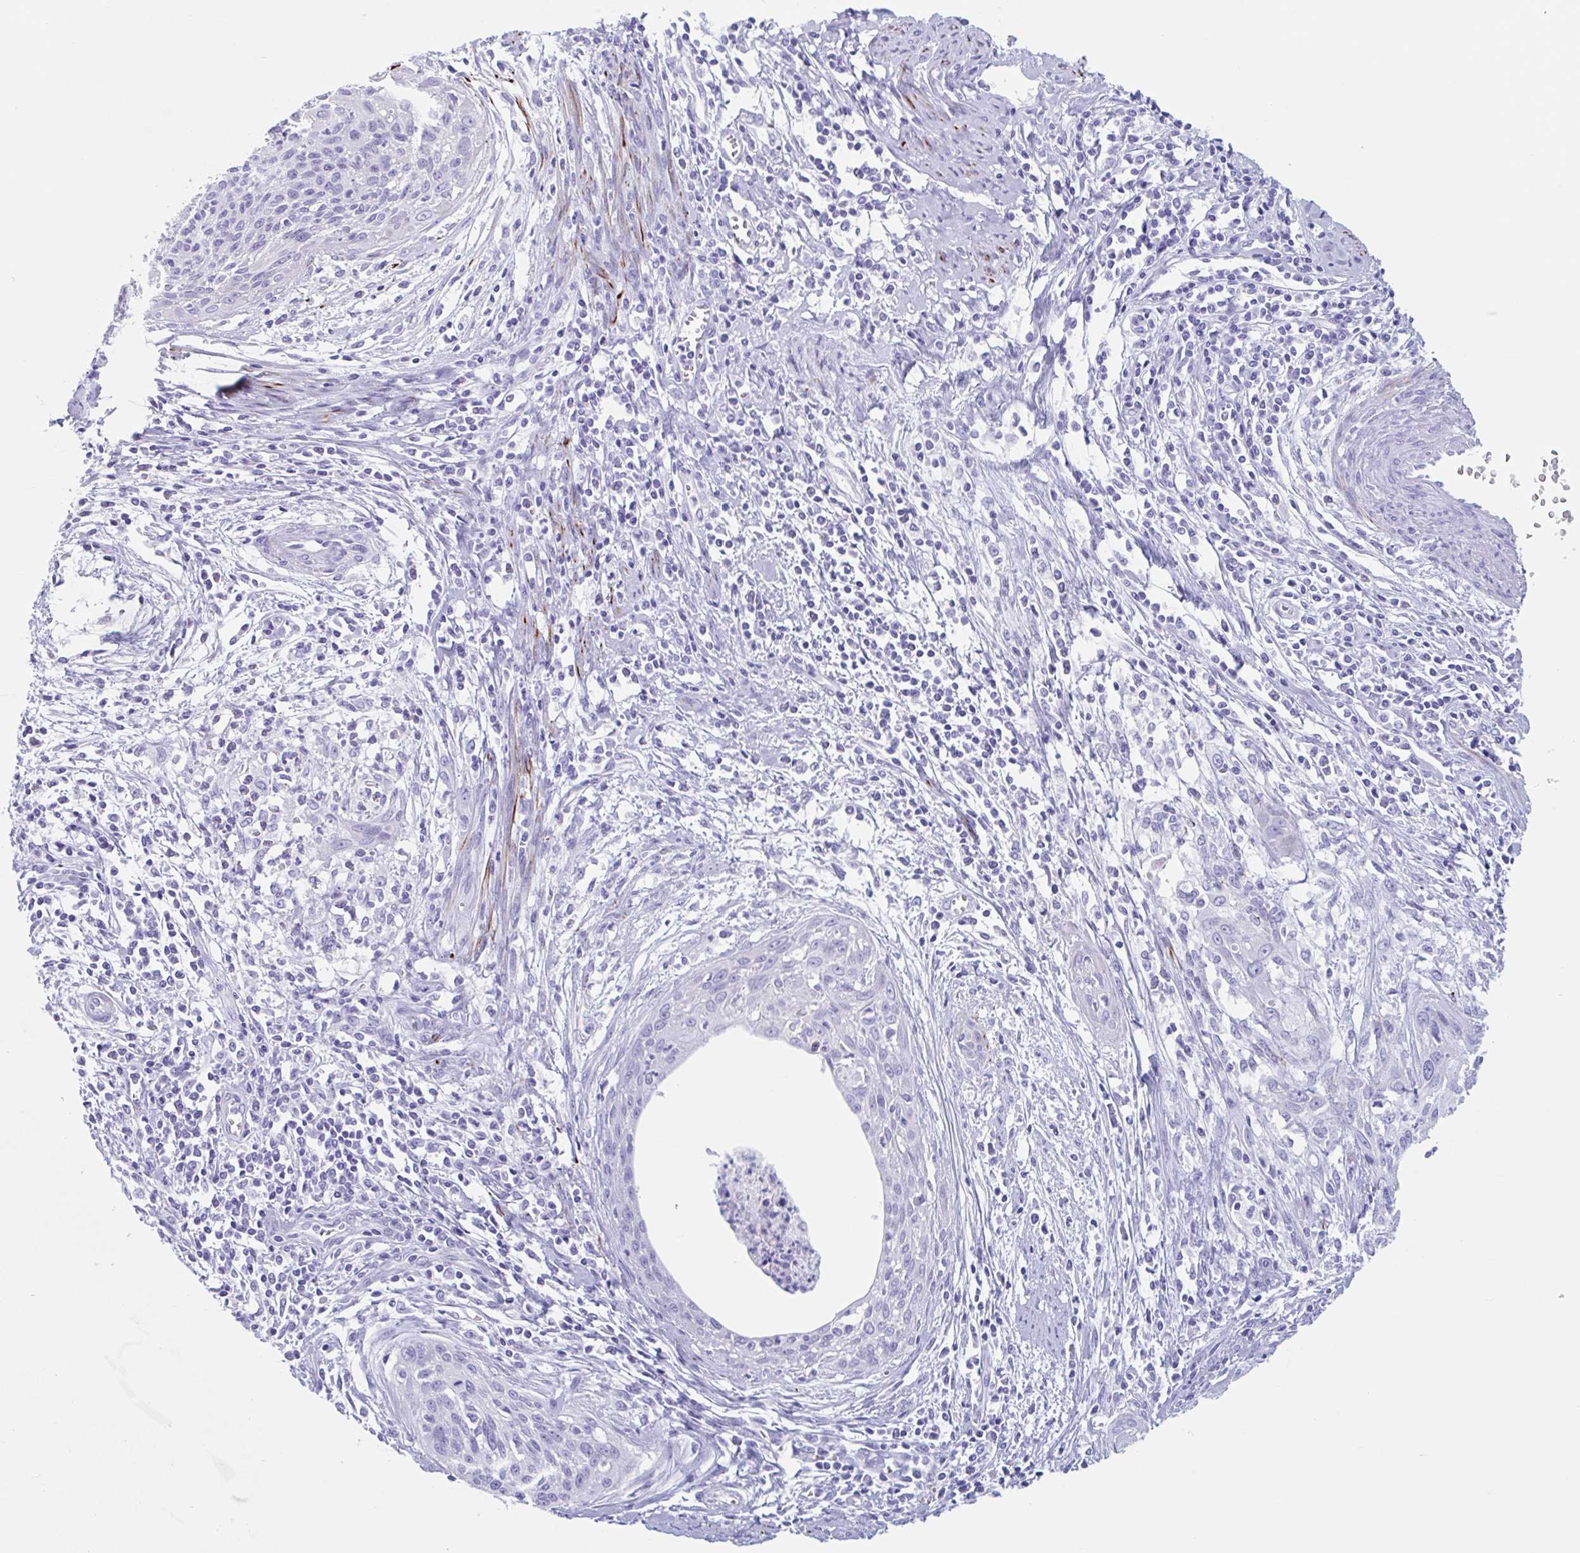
{"staining": {"intensity": "negative", "quantity": "none", "location": "none"}, "tissue": "cervical cancer", "cell_type": "Tumor cells", "image_type": "cancer", "snomed": [{"axis": "morphology", "description": "Squamous cell carcinoma, NOS"}, {"axis": "topography", "description": "Cervix"}], "caption": "Tumor cells show no significant protein expression in squamous cell carcinoma (cervical). The staining was performed using DAB to visualize the protein expression in brown, while the nuclei were stained in blue with hematoxylin (Magnification: 20x).", "gene": "CPTP", "patient": {"sex": "female", "age": 55}}